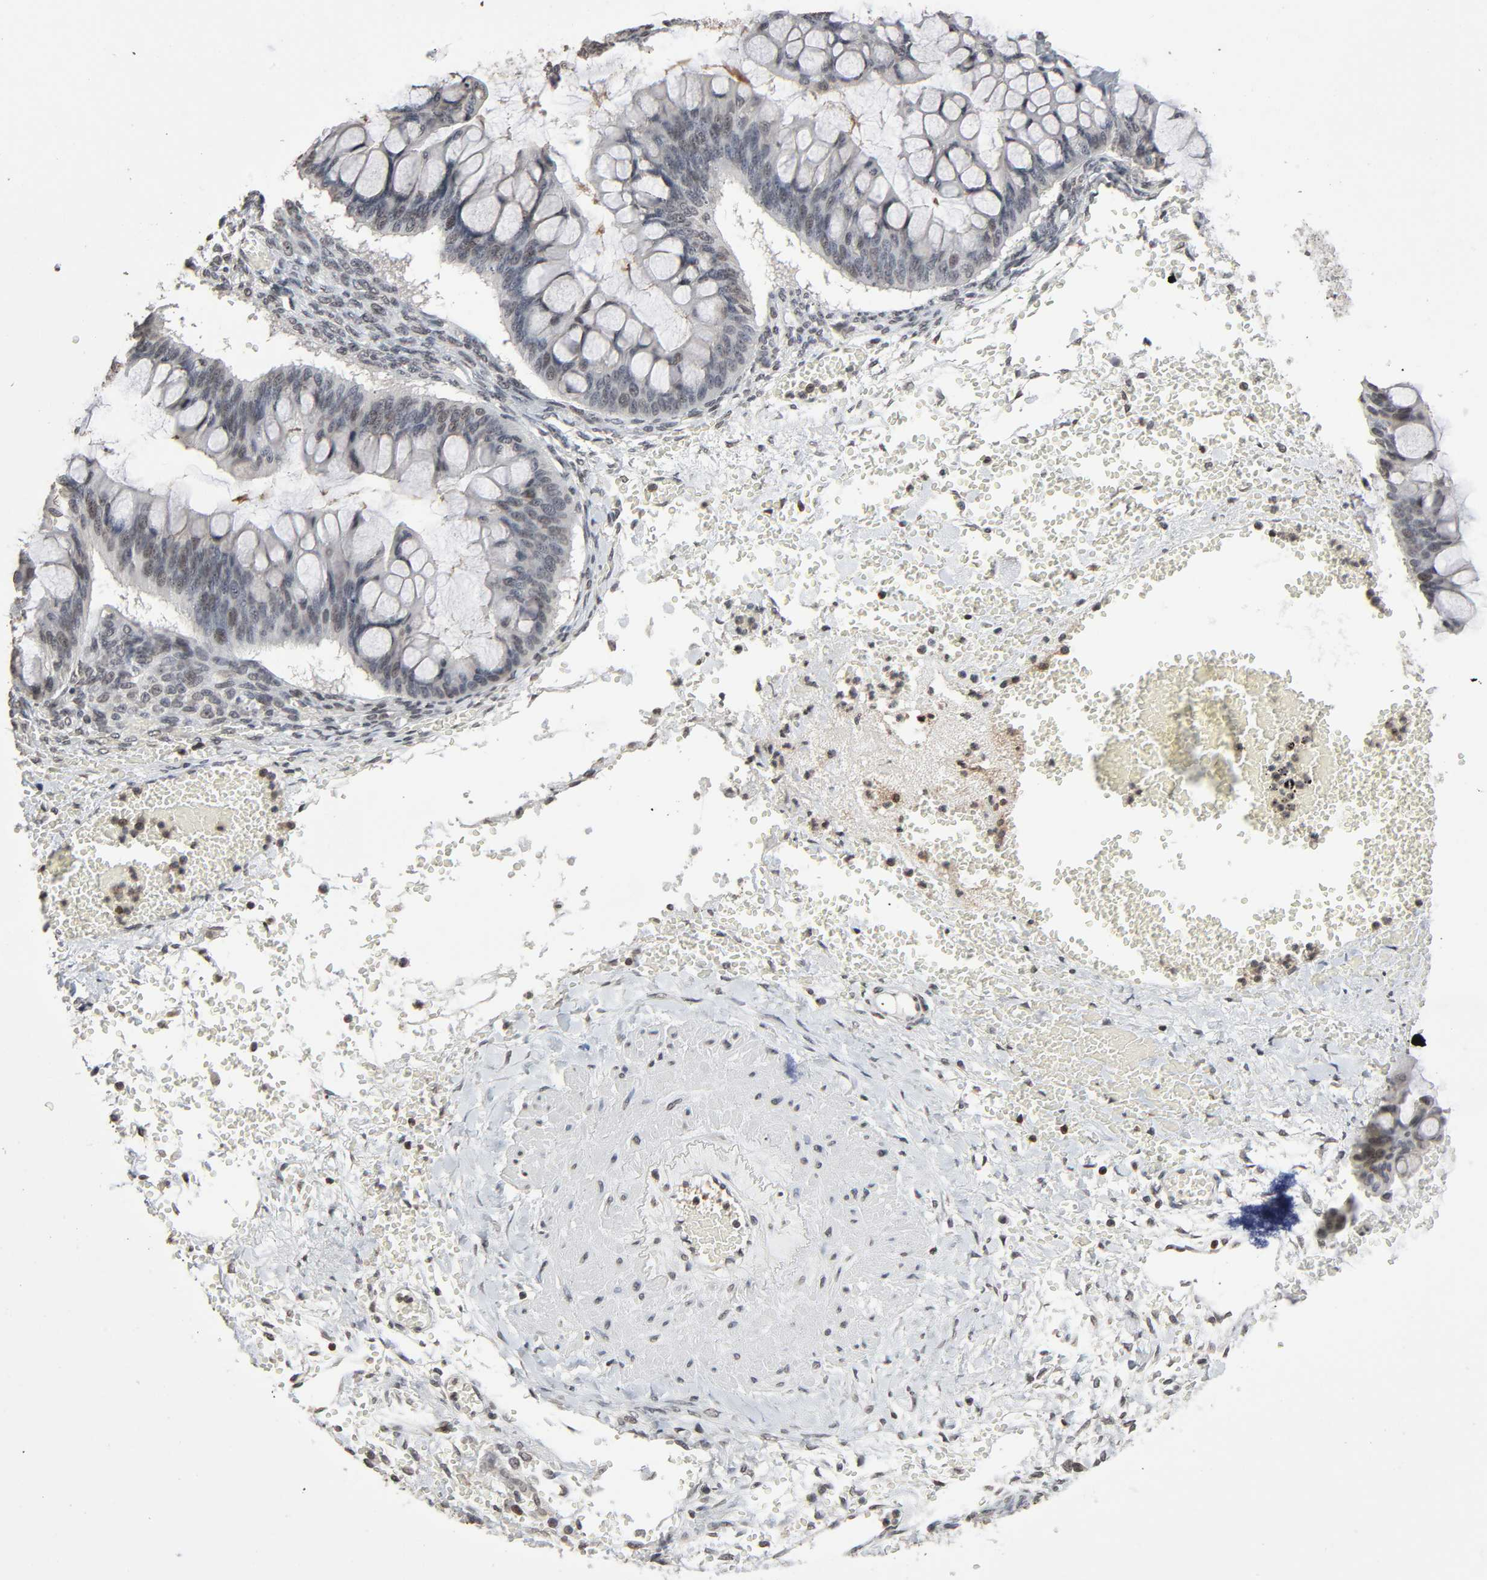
{"staining": {"intensity": "negative", "quantity": "none", "location": "none"}, "tissue": "ovarian cancer", "cell_type": "Tumor cells", "image_type": "cancer", "snomed": [{"axis": "morphology", "description": "Cystadenocarcinoma, mucinous, NOS"}, {"axis": "topography", "description": "Ovary"}], "caption": "IHC of human mucinous cystadenocarcinoma (ovarian) demonstrates no staining in tumor cells. (Brightfield microscopy of DAB immunohistochemistry (IHC) at high magnification).", "gene": "STK4", "patient": {"sex": "female", "age": 73}}